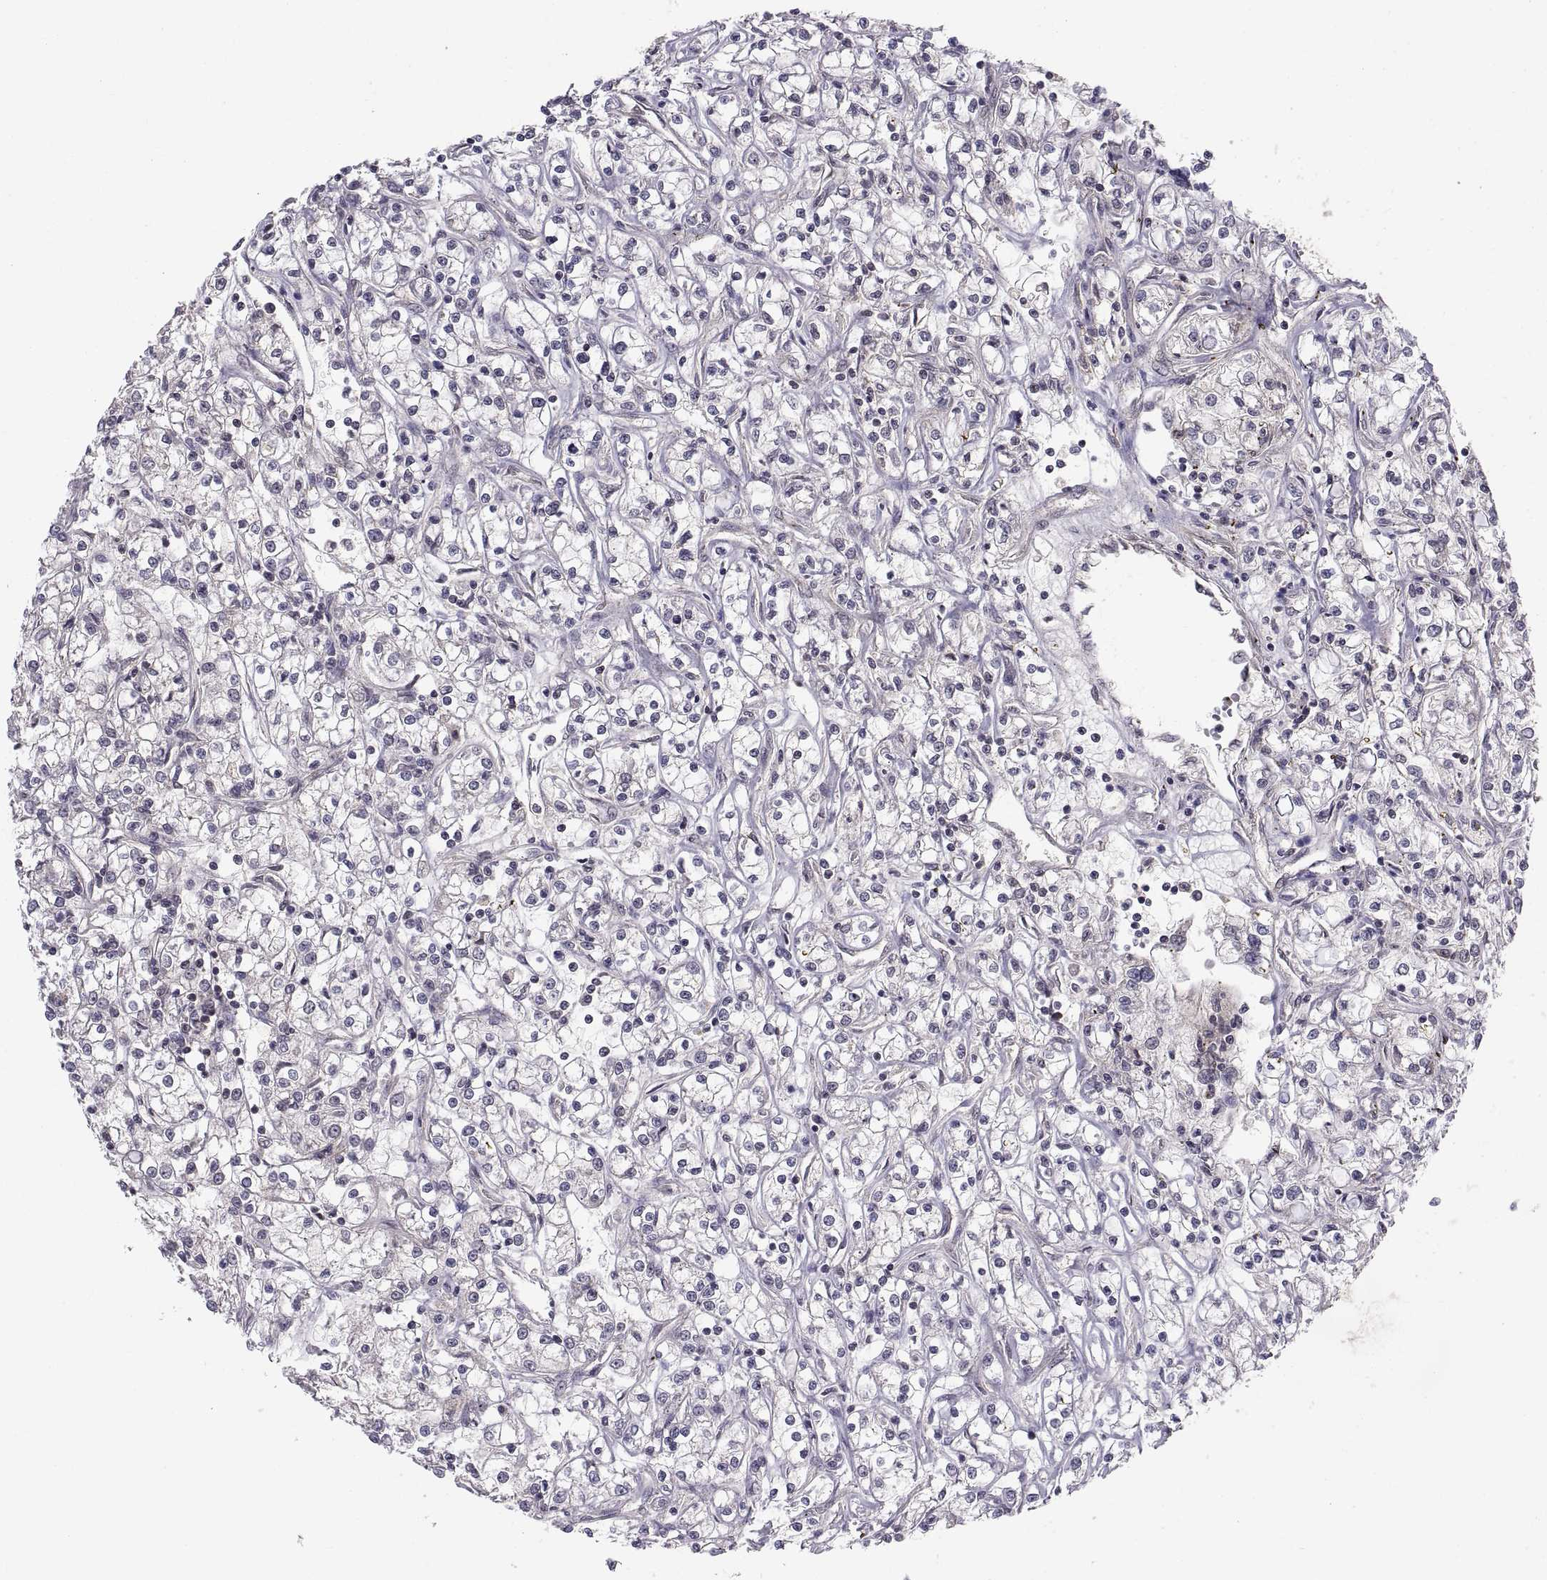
{"staining": {"intensity": "weak", "quantity": "<25%", "location": "cytoplasmic/membranous"}, "tissue": "renal cancer", "cell_type": "Tumor cells", "image_type": "cancer", "snomed": [{"axis": "morphology", "description": "Adenocarcinoma, NOS"}, {"axis": "topography", "description": "Kidney"}], "caption": "IHC of human renal cancer (adenocarcinoma) shows no positivity in tumor cells.", "gene": "ABL2", "patient": {"sex": "female", "age": 59}}